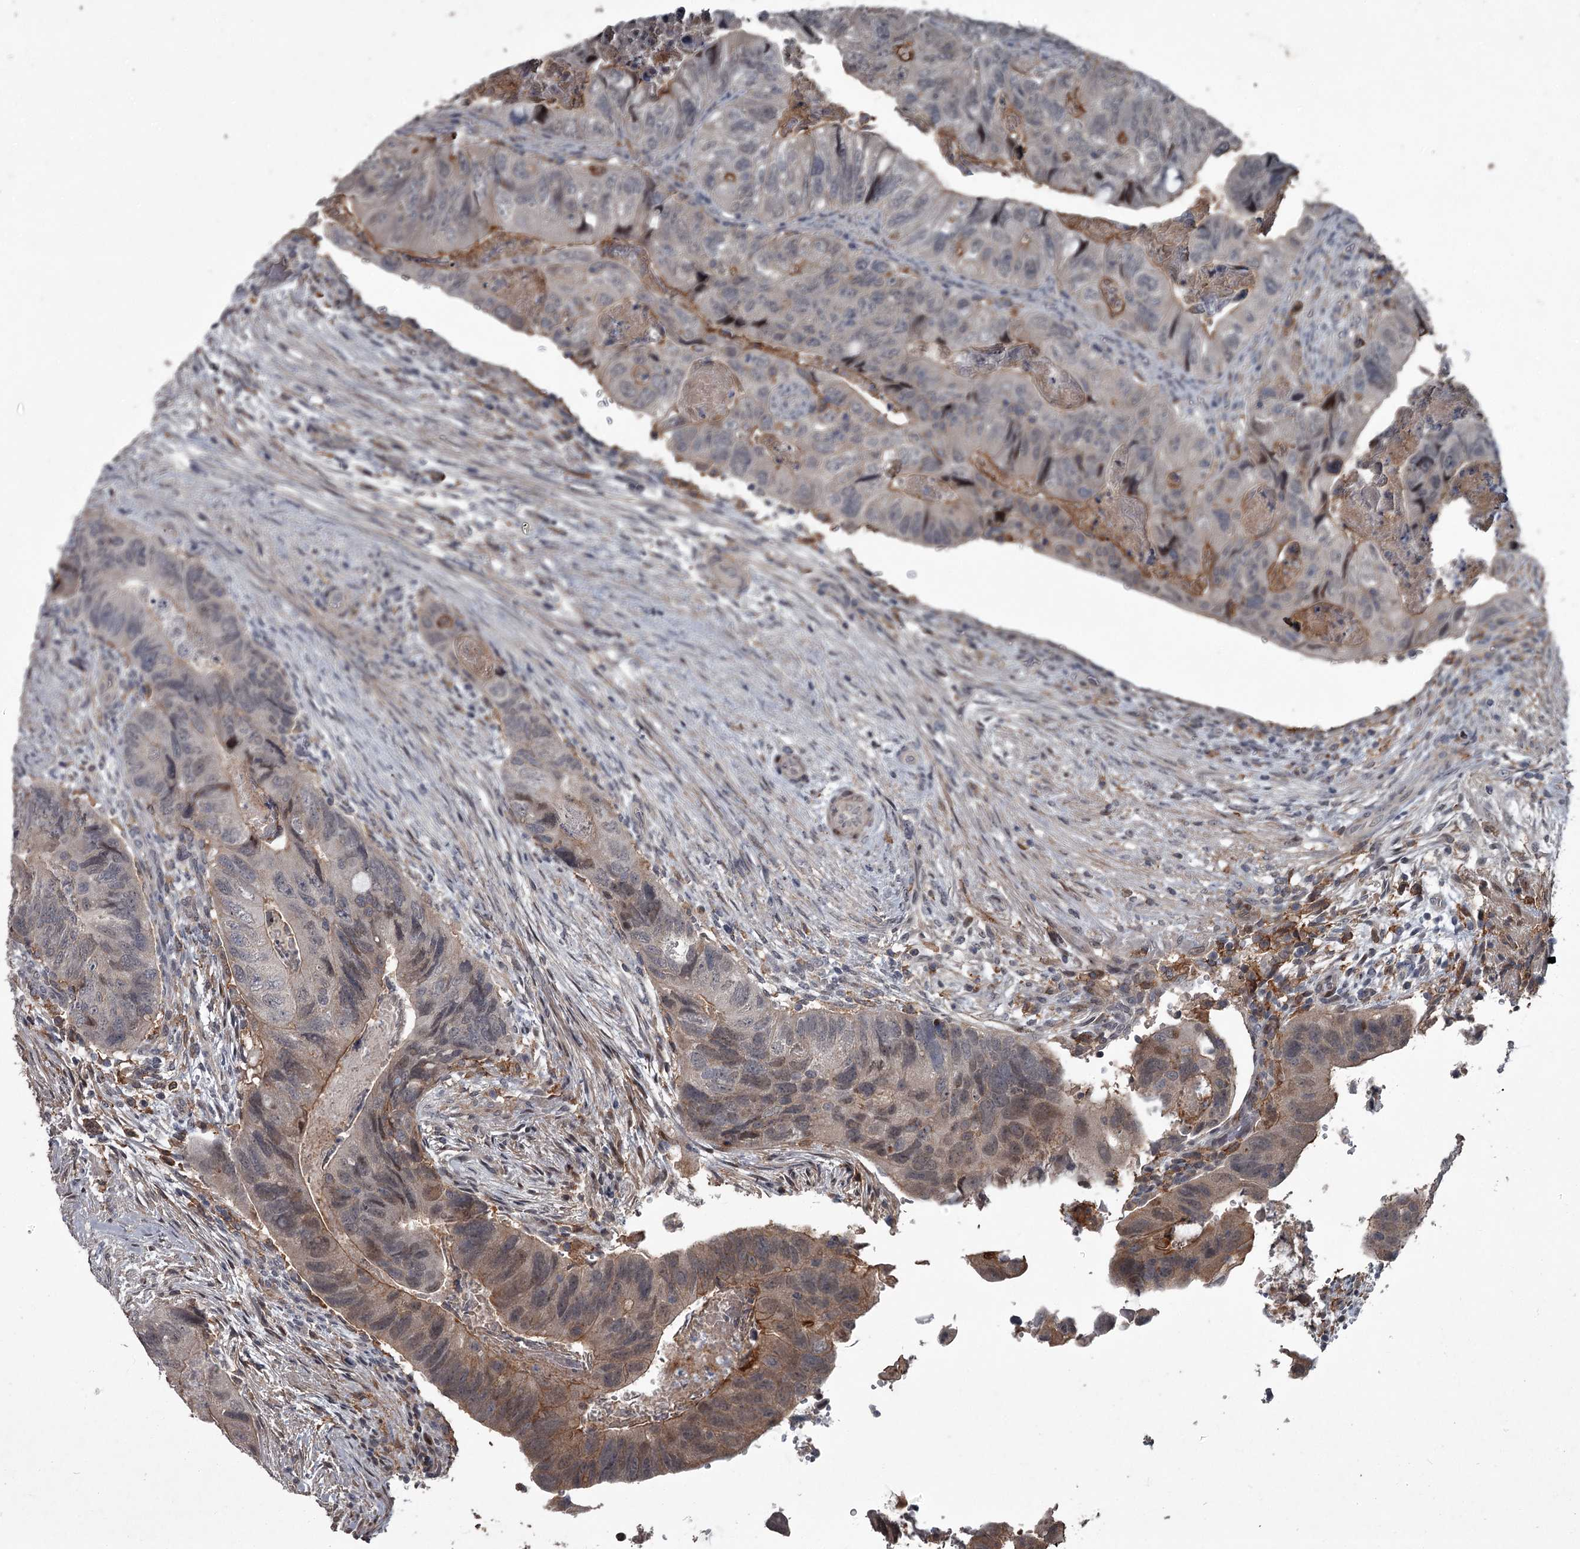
{"staining": {"intensity": "weak", "quantity": "<25%", "location": "nuclear"}, "tissue": "colorectal cancer", "cell_type": "Tumor cells", "image_type": "cancer", "snomed": [{"axis": "morphology", "description": "Adenocarcinoma, NOS"}, {"axis": "topography", "description": "Rectum"}], "caption": "DAB immunohistochemical staining of adenocarcinoma (colorectal) reveals no significant staining in tumor cells. Brightfield microscopy of immunohistochemistry stained with DAB (3,3'-diaminobenzidine) (brown) and hematoxylin (blue), captured at high magnification.", "gene": "FLVCR2", "patient": {"sex": "male", "age": 63}}